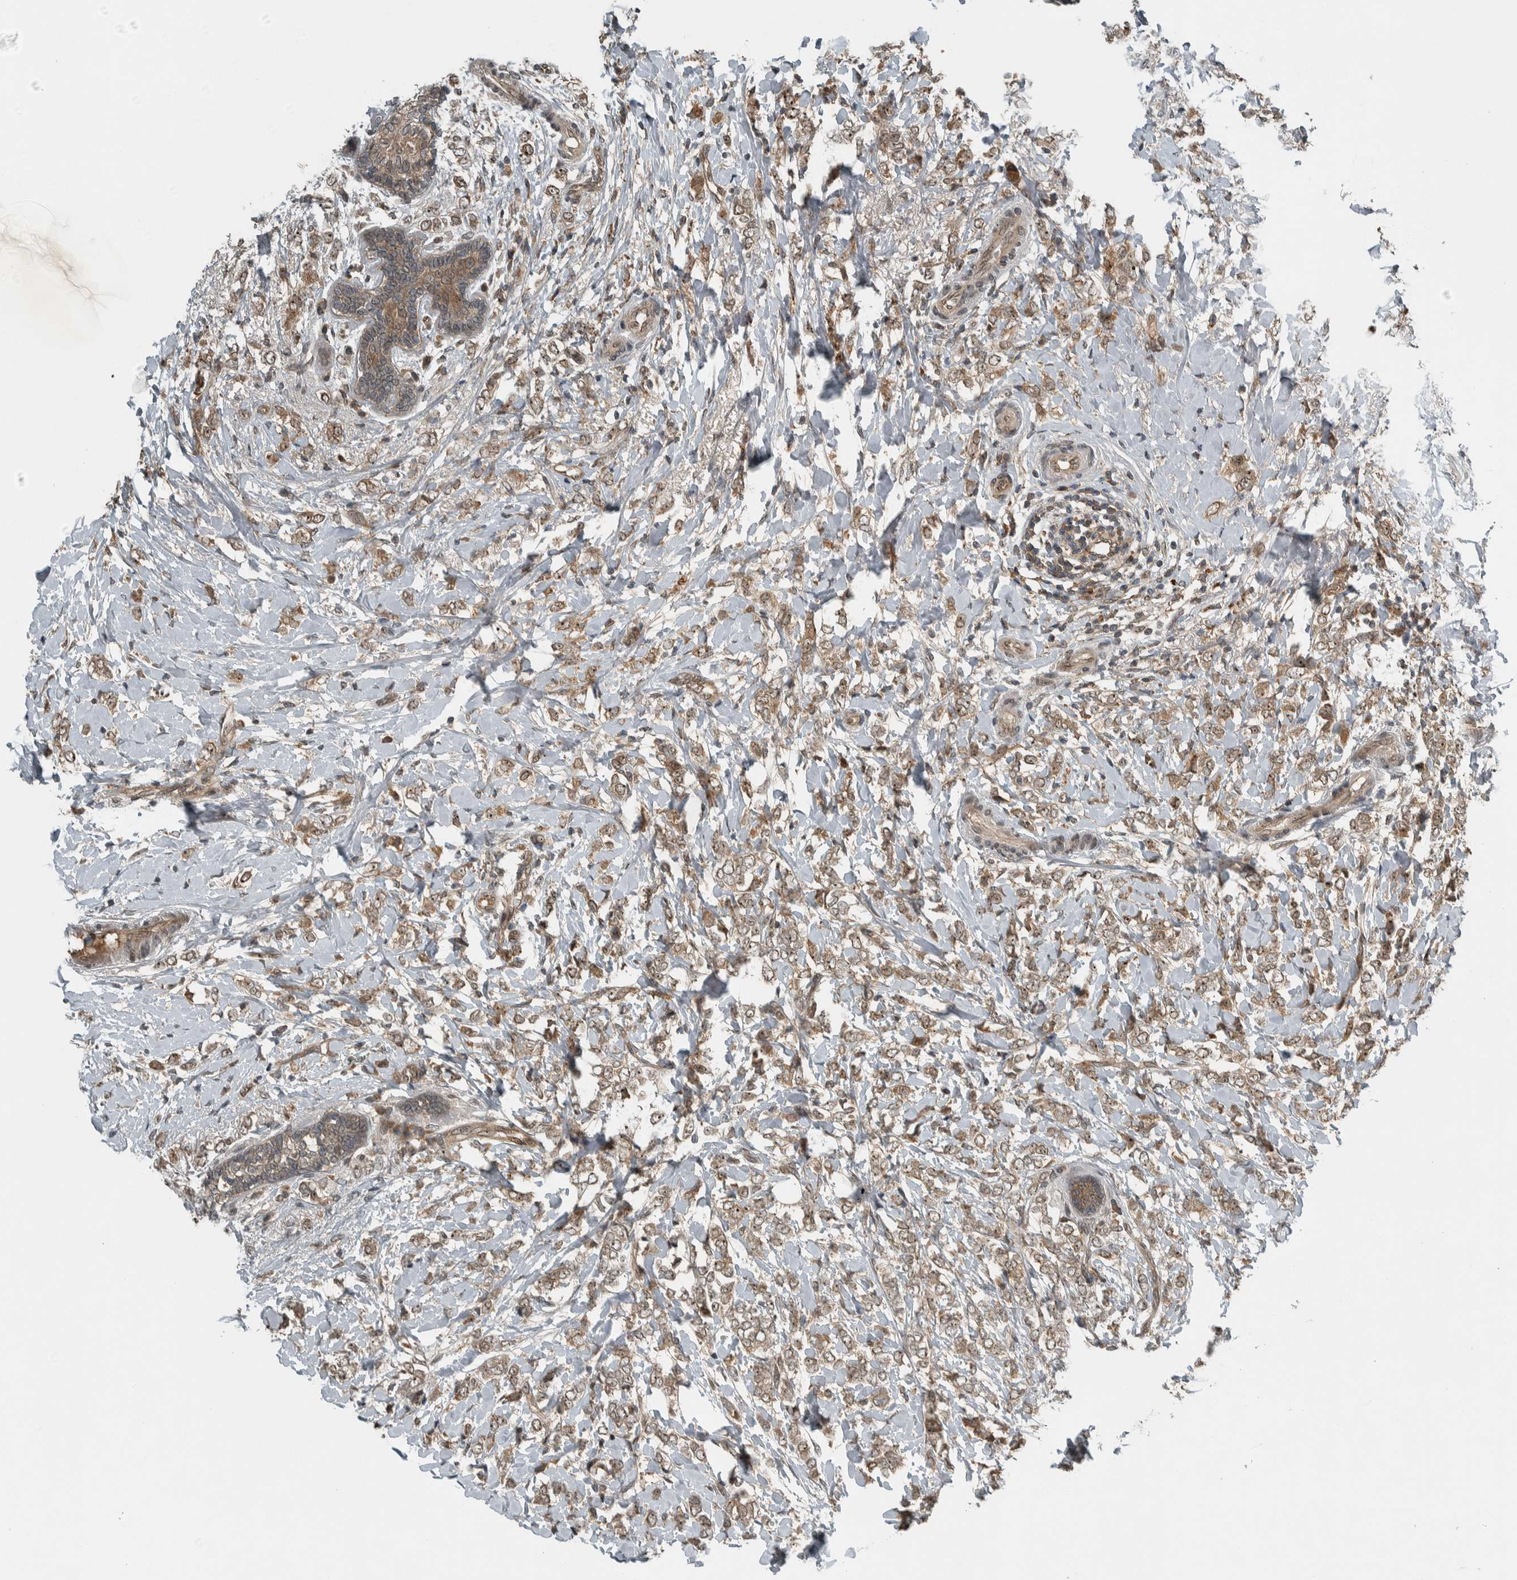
{"staining": {"intensity": "moderate", "quantity": ">75%", "location": "cytoplasmic/membranous,nuclear"}, "tissue": "breast cancer", "cell_type": "Tumor cells", "image_type": "cancer", "snomed": [{"axis": "morphology", "description": "Normal tissue, NOS"}, {"axis": "morphology", "description": "Lobular carcinoma"}, {"axis": "topography", "description": "Breast"}], "caption": "Immunohistochemical staining of human breast cancer demonstrates medium levels of moderate cytoplasmic/membranous and nuclear positivity in about >75% of tumor cells.", "gene": "XPO5", "patient": {"sex": "female", "age": 47}}